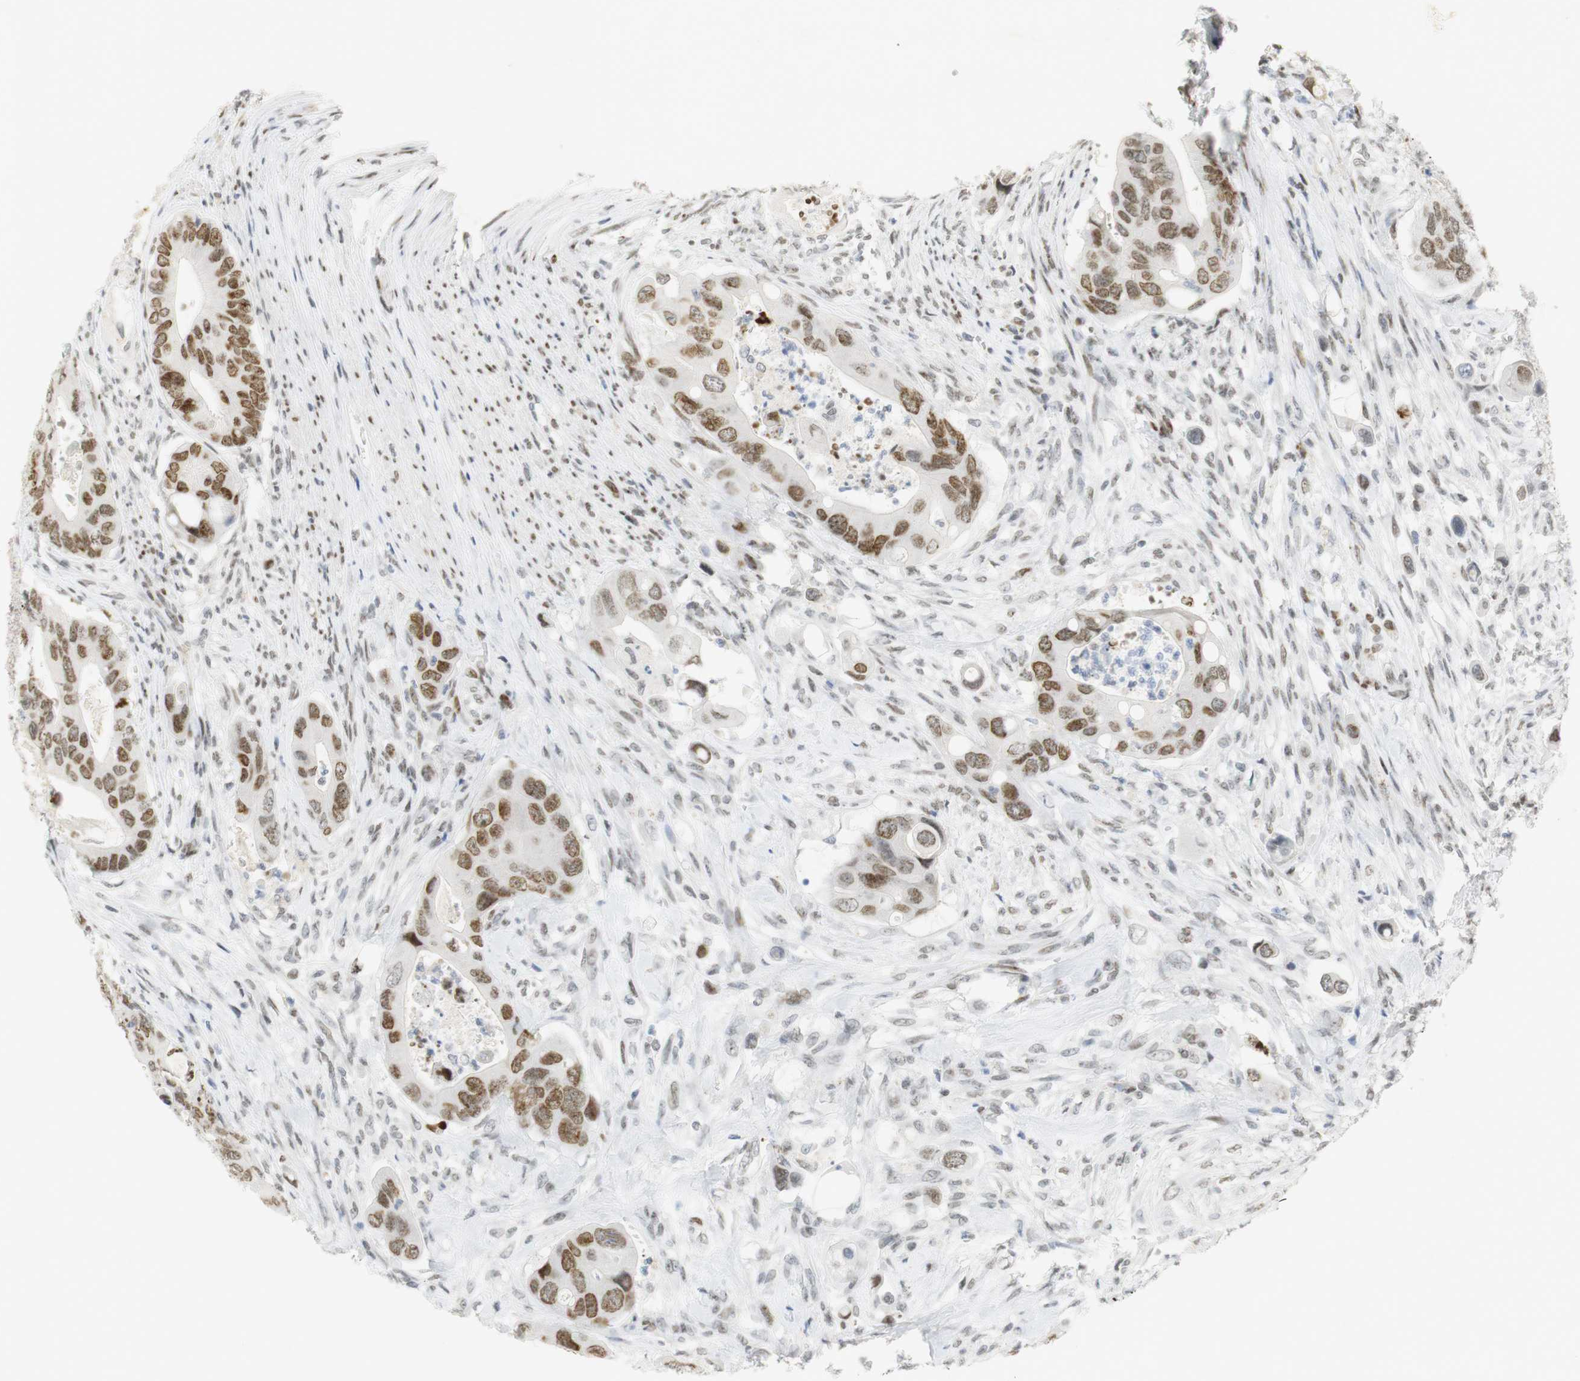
{"staining": {"intensity": "moderate", "quantity": ">75%", "location": "nuclear"}, "tissue": "colorectal cancer", "cell_type": "Tumor cells", "image_type": "cancer", "snomed": [{"axis": "morphology", "description": "Adenocarcinoma, NOS"}, {"axis": "topography", "description": "Rectum"}], "caption": "Colorectal adenocarcinoma stained for a protein reveals moderate nuclear positivity in tumor cells. (brown staining indicates protein expression, while blue staining denotes nuclei).", "gene": "BMI1", "patient": {"sex": "female", "age": 57}}